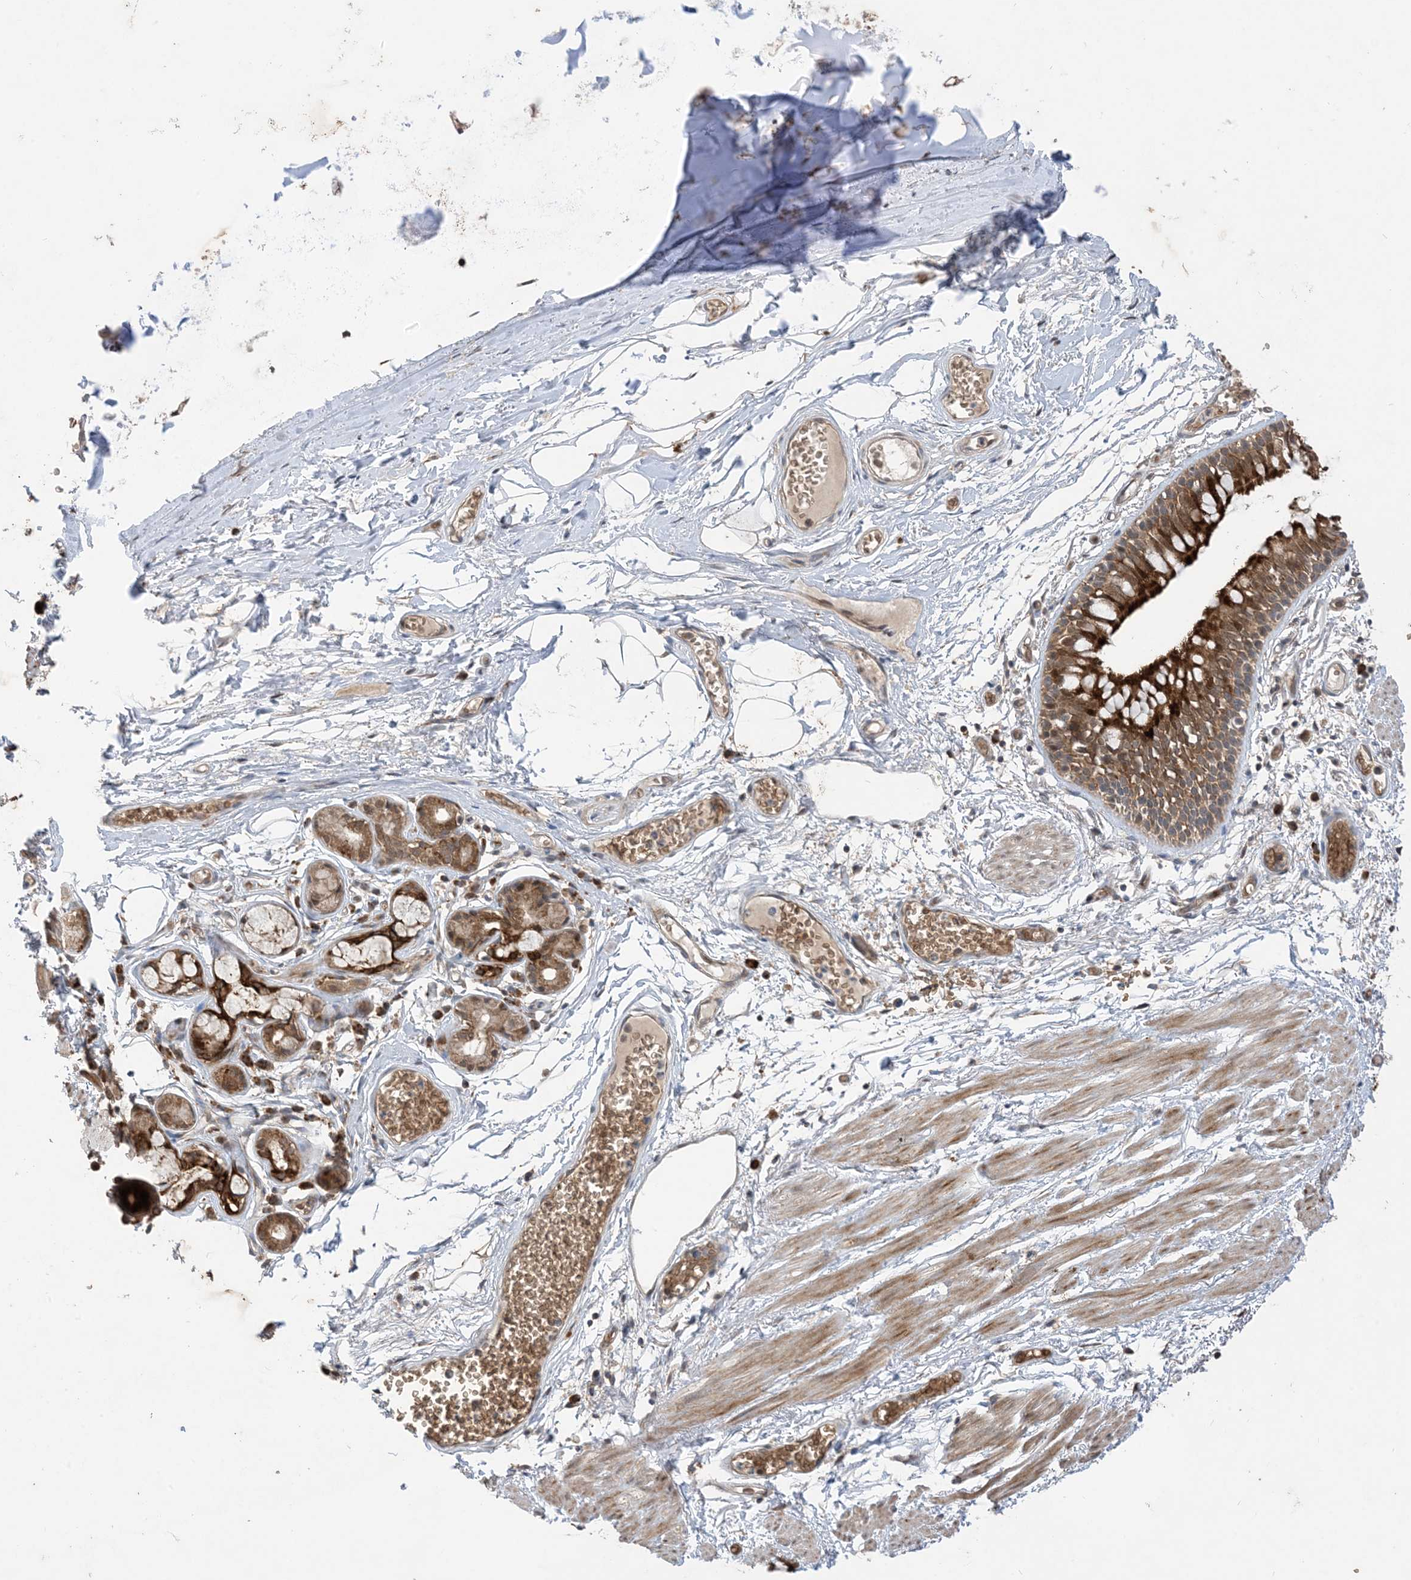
{"staining": {"intensity": "strong", "quantity": ">75%", "location": "cytoplasmic/membranous"}, "tissue": "bronchus", "cell_type": "Respiratory epithelial cells", "image_type": "normal", "snomed": [{"axis": "morphology", "description": "Normal tissue, NOS"}, {"axis": "topography", "description": "Bronchus"}, {"axis": "topography", "description": "Lung"}], "caption": "A high-resolution image shows IHC staining of normal bronchus, which displays strong cytoplasmic/membranous positivity in about >75% of respiratory epithelial cells. The staining was performed using DAB to visualize the protein expression in brown, while the nuclei were stained in blue with hematoxylin (Magnification: 20x).", "gene": "PUSL1", "patient": {"sex": "male", "age": 56}}